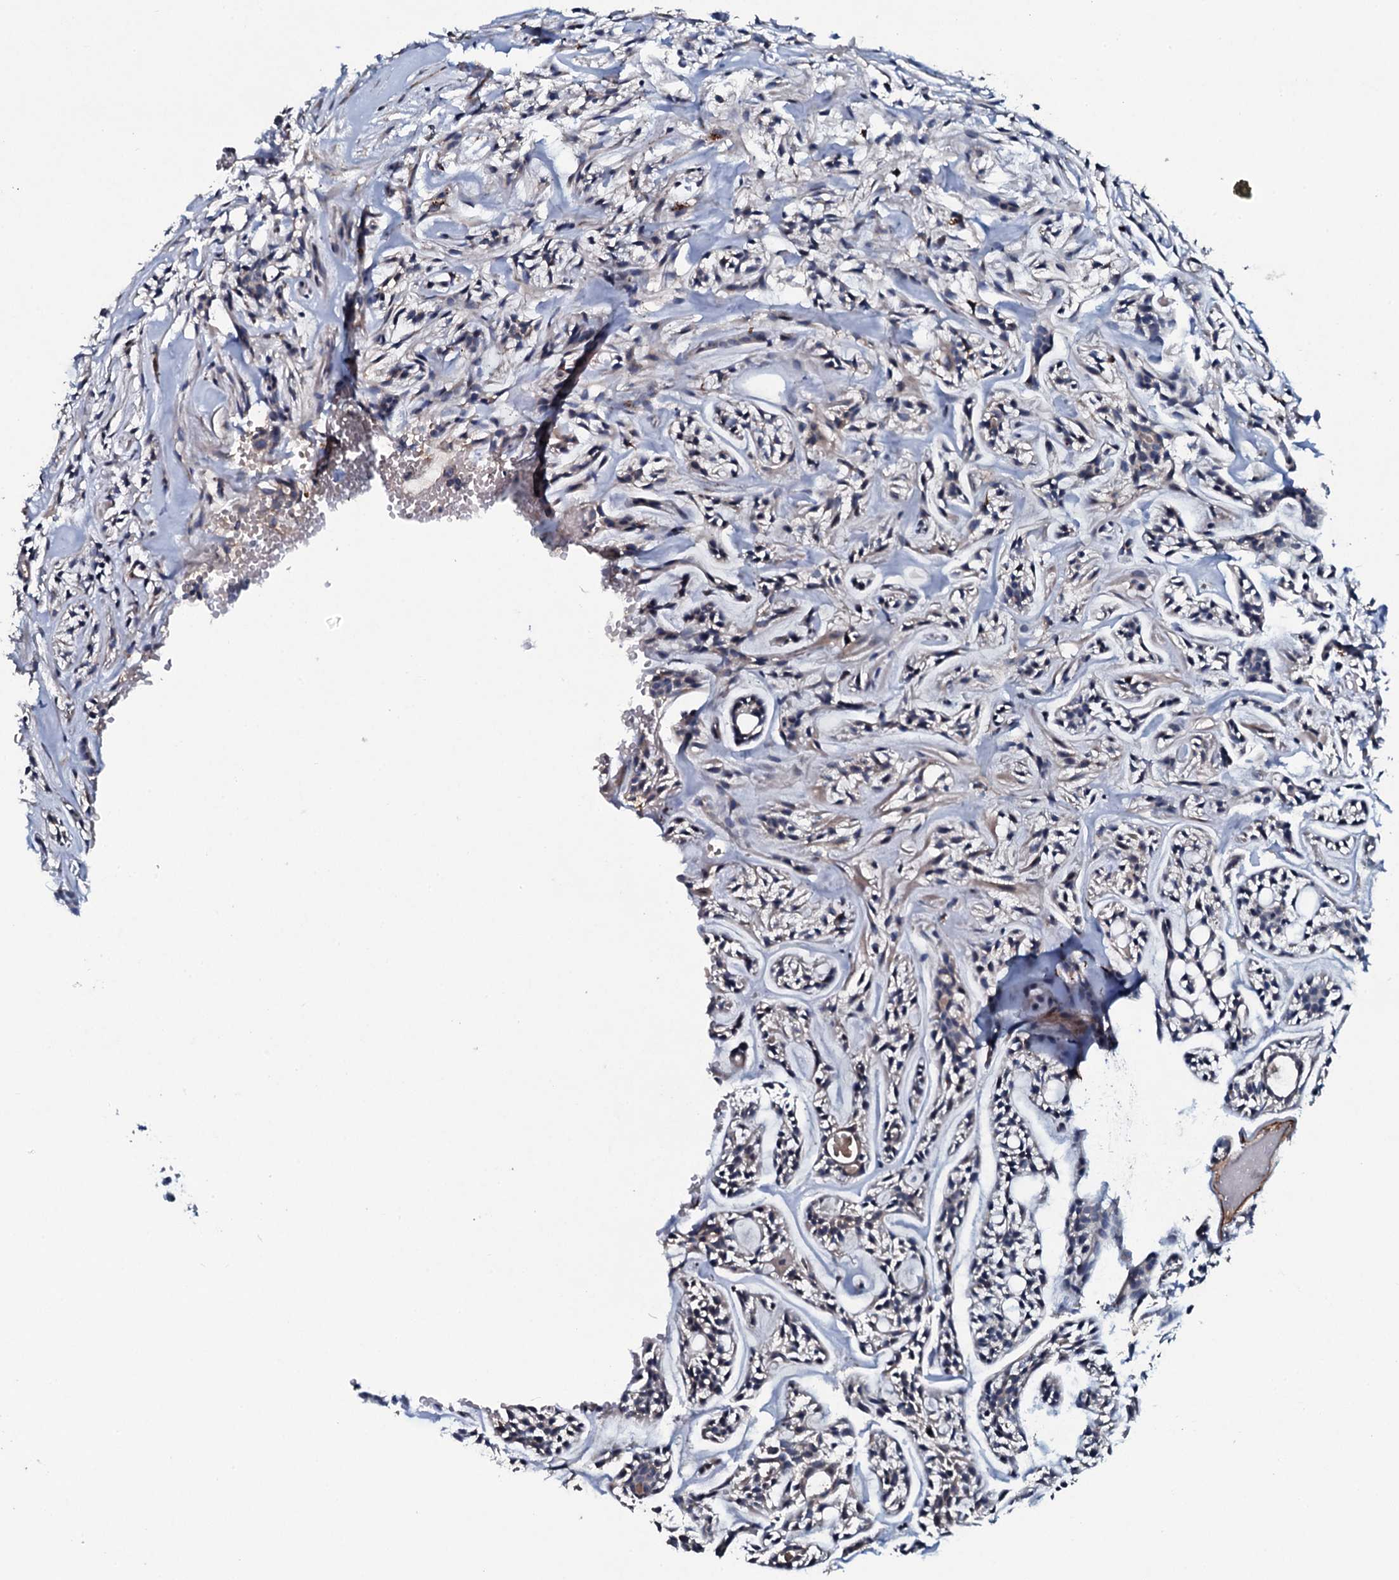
{"staining": {"intensity": "negative", "quantity": "none", "location": "none"}, "tissue": "head and neck cancer", "cell_type": "Tumor cells", "image_type": "cancer", "snomed": [{"axis": "morphology", "description": "Adenocarcinoma, NOS"}, {"axis": "topography", "description": "Salivary gland"}, {"axis": "topography", "description": "Head-Neck"}], "caption": "A histopathology image of head and neck adenocarcinoma stained for a protein shows no brown staining in tumor cells.", "gene": "CLEC14A", "patient": {"sex": "male", "age": 55}}